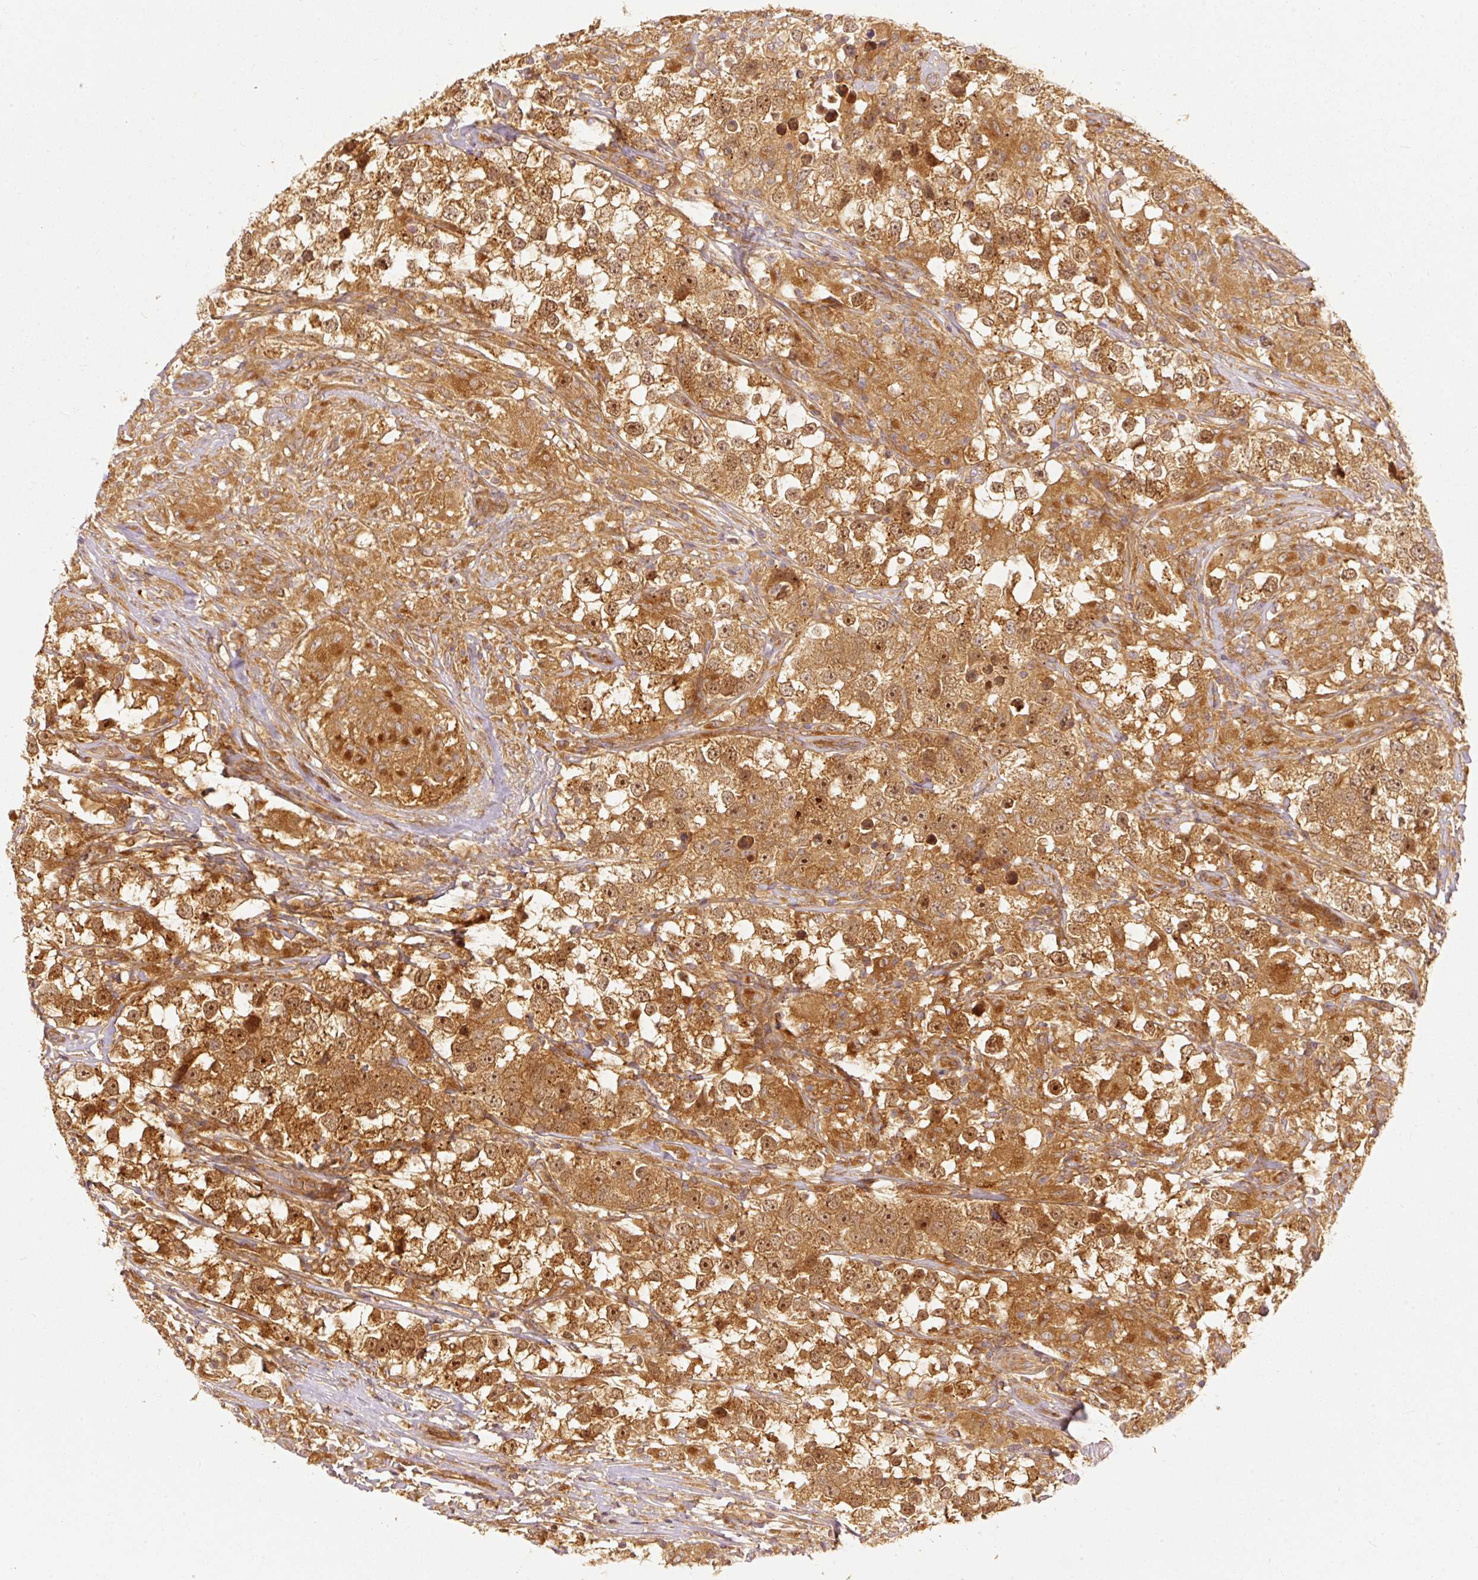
{"staining": {"intensity": "moderate", "quantity": ">75%", "location": "cytoplasmic/membranous,nuclear"}, "tissue": "testis cancer", "cell_type": "Tumor cells", "image_type": "cancer", "snomed": [{"axis": "morphology", "description": "Seminoma, NOS"}, {"axis": "topography", "description": "Testis"}], "caption": "Brown immunohistochemical staining in seminoma (testis) shows moderate cytoplasmic/membranous and nuclear expression in about >75% of tumor cells.", "gene": "EIF3B", "patient": {"sex": "male", "age": 46}}